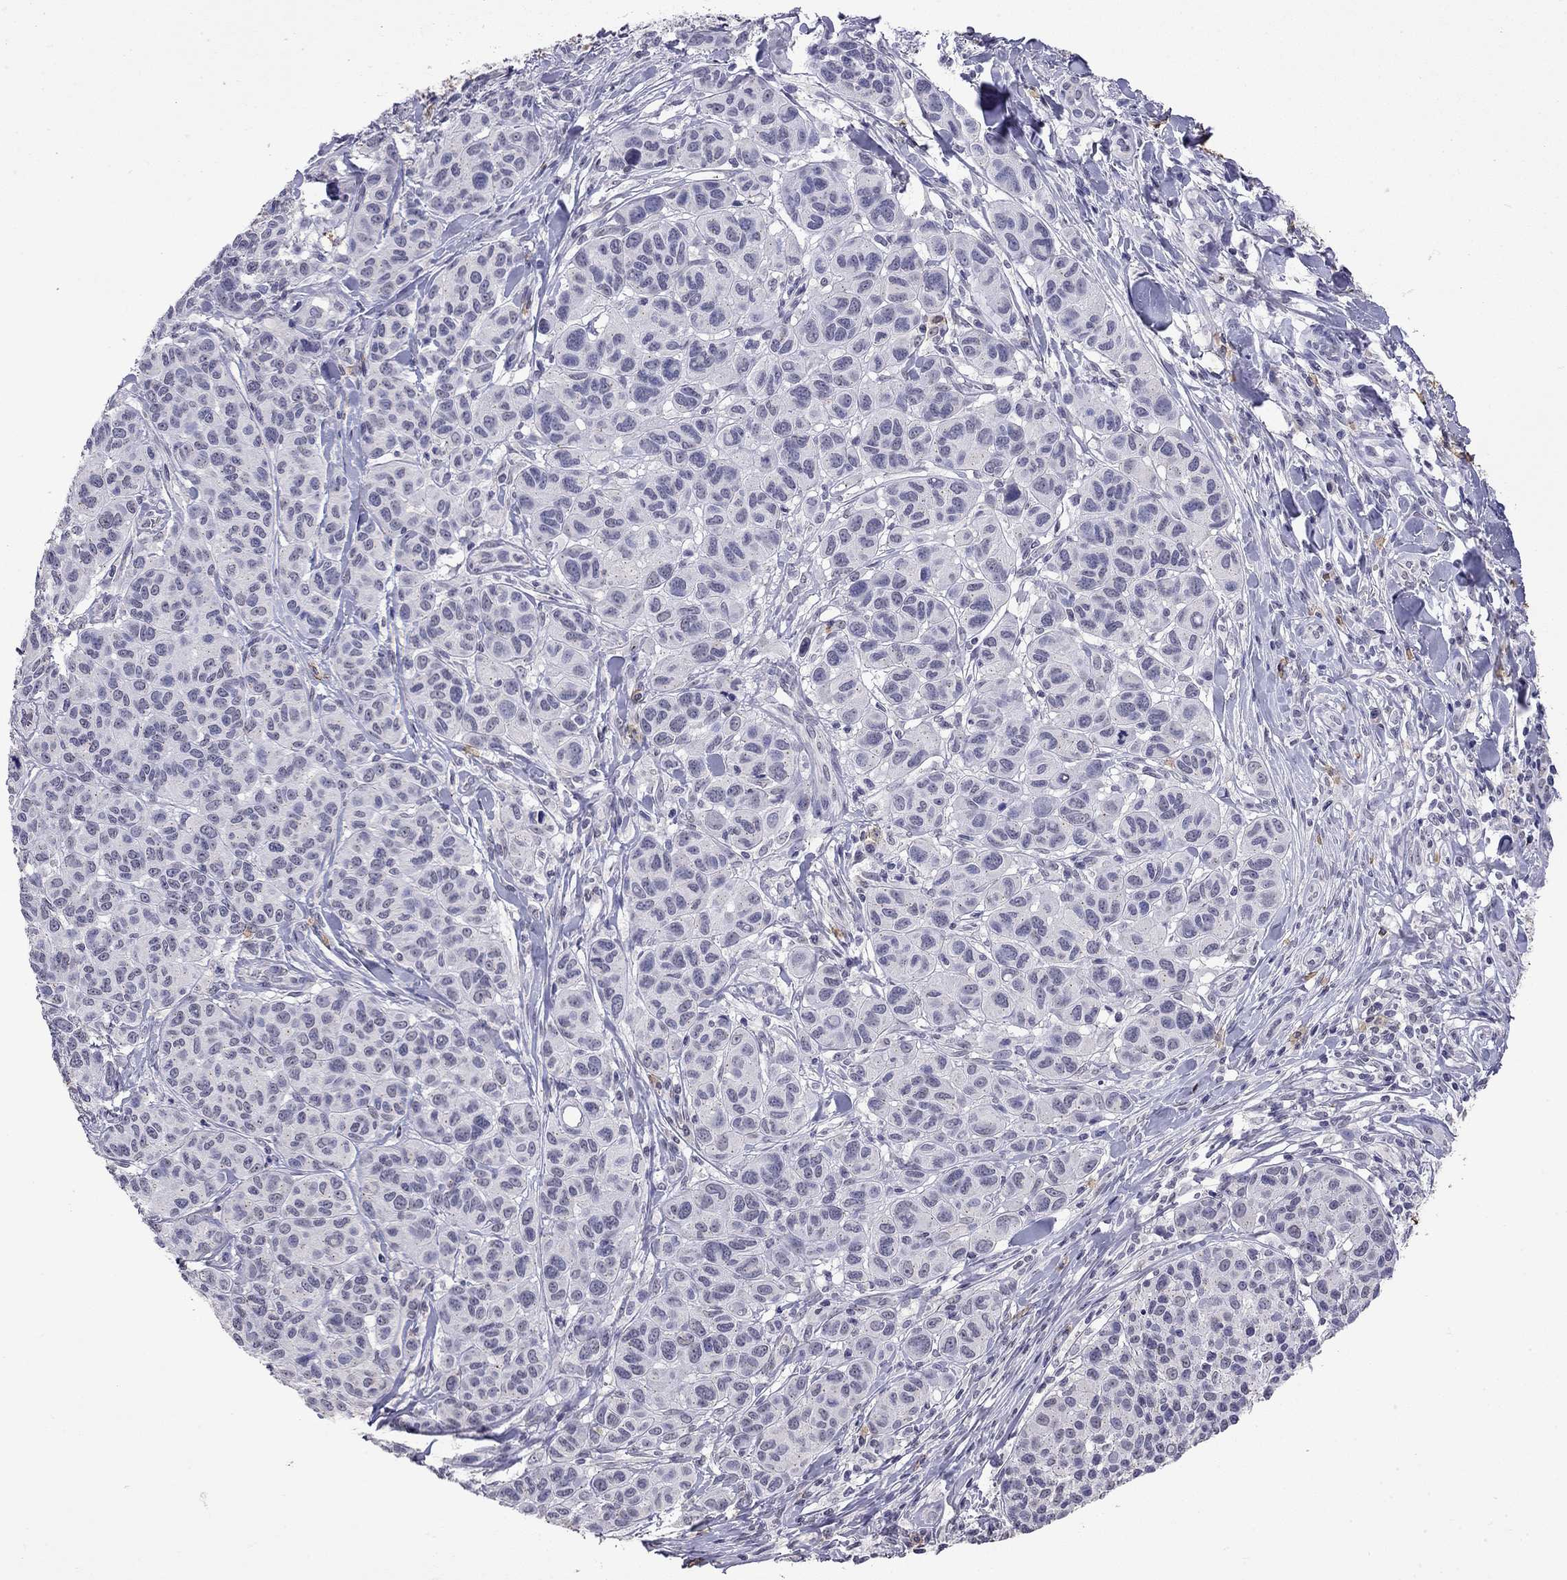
{"staining": {"intensity": "negative", "quantity": "none", "location": "none"}, "tissue": "melanoma", "cell_type": "Tumor cells", "image_type": "cancer", "snomed": [{"axis": "morphology", "description": "Malignant melanoma, NOS"}, {"axis": "topography", "description": "Skin"}], "caption": "Immunohistochemistry (IHC) of human malignant melanoma demonstrates no expression in tumor cells.", "gene": "WNK3", "patient": {"sex": "male", "age": 79}}